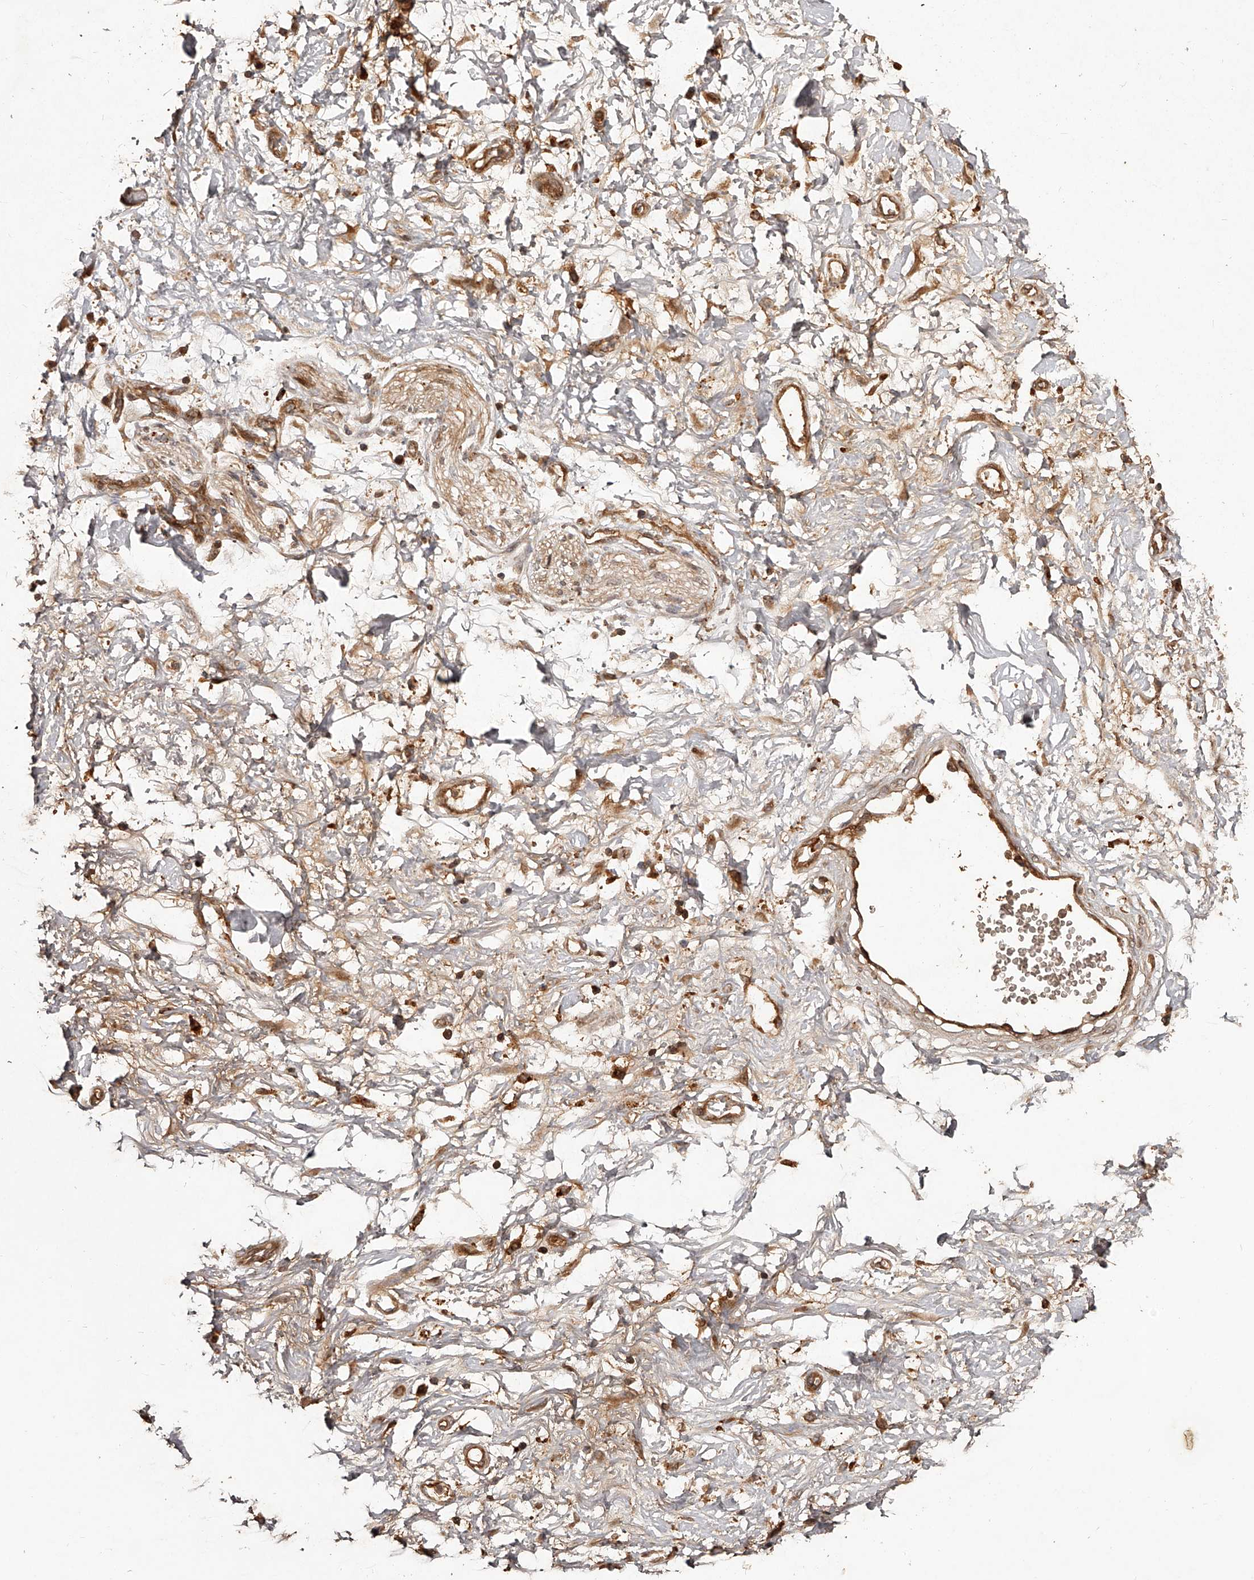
{"staining": {"intensity": "moderate", "quantity": "25%-75%", "location": "cytoplasmic/membranous"}, "tissue": "soft tissue", "cell_type": "Fibroblasts", "image_type": "normal", "snomed": [{"axis": "morphology", "description": "Normal tissue, NOS"}, {"axis": "morphology", "description": "Adenocarcinoma, NOS"}, {"axis": "topography", "description": "Pancreas"}, {"axis": "topography", "description": "Peripheral nerve tissue"}], "caption": "Protein staining displays moderate cytoplasmic/membranous staining in approximately 25%-75% of fibroblasts in benign soft tissue. Nuclei are stained in blue.", "gene": "CRYZL1", "patient": {"sex": "male", "age": 59}}